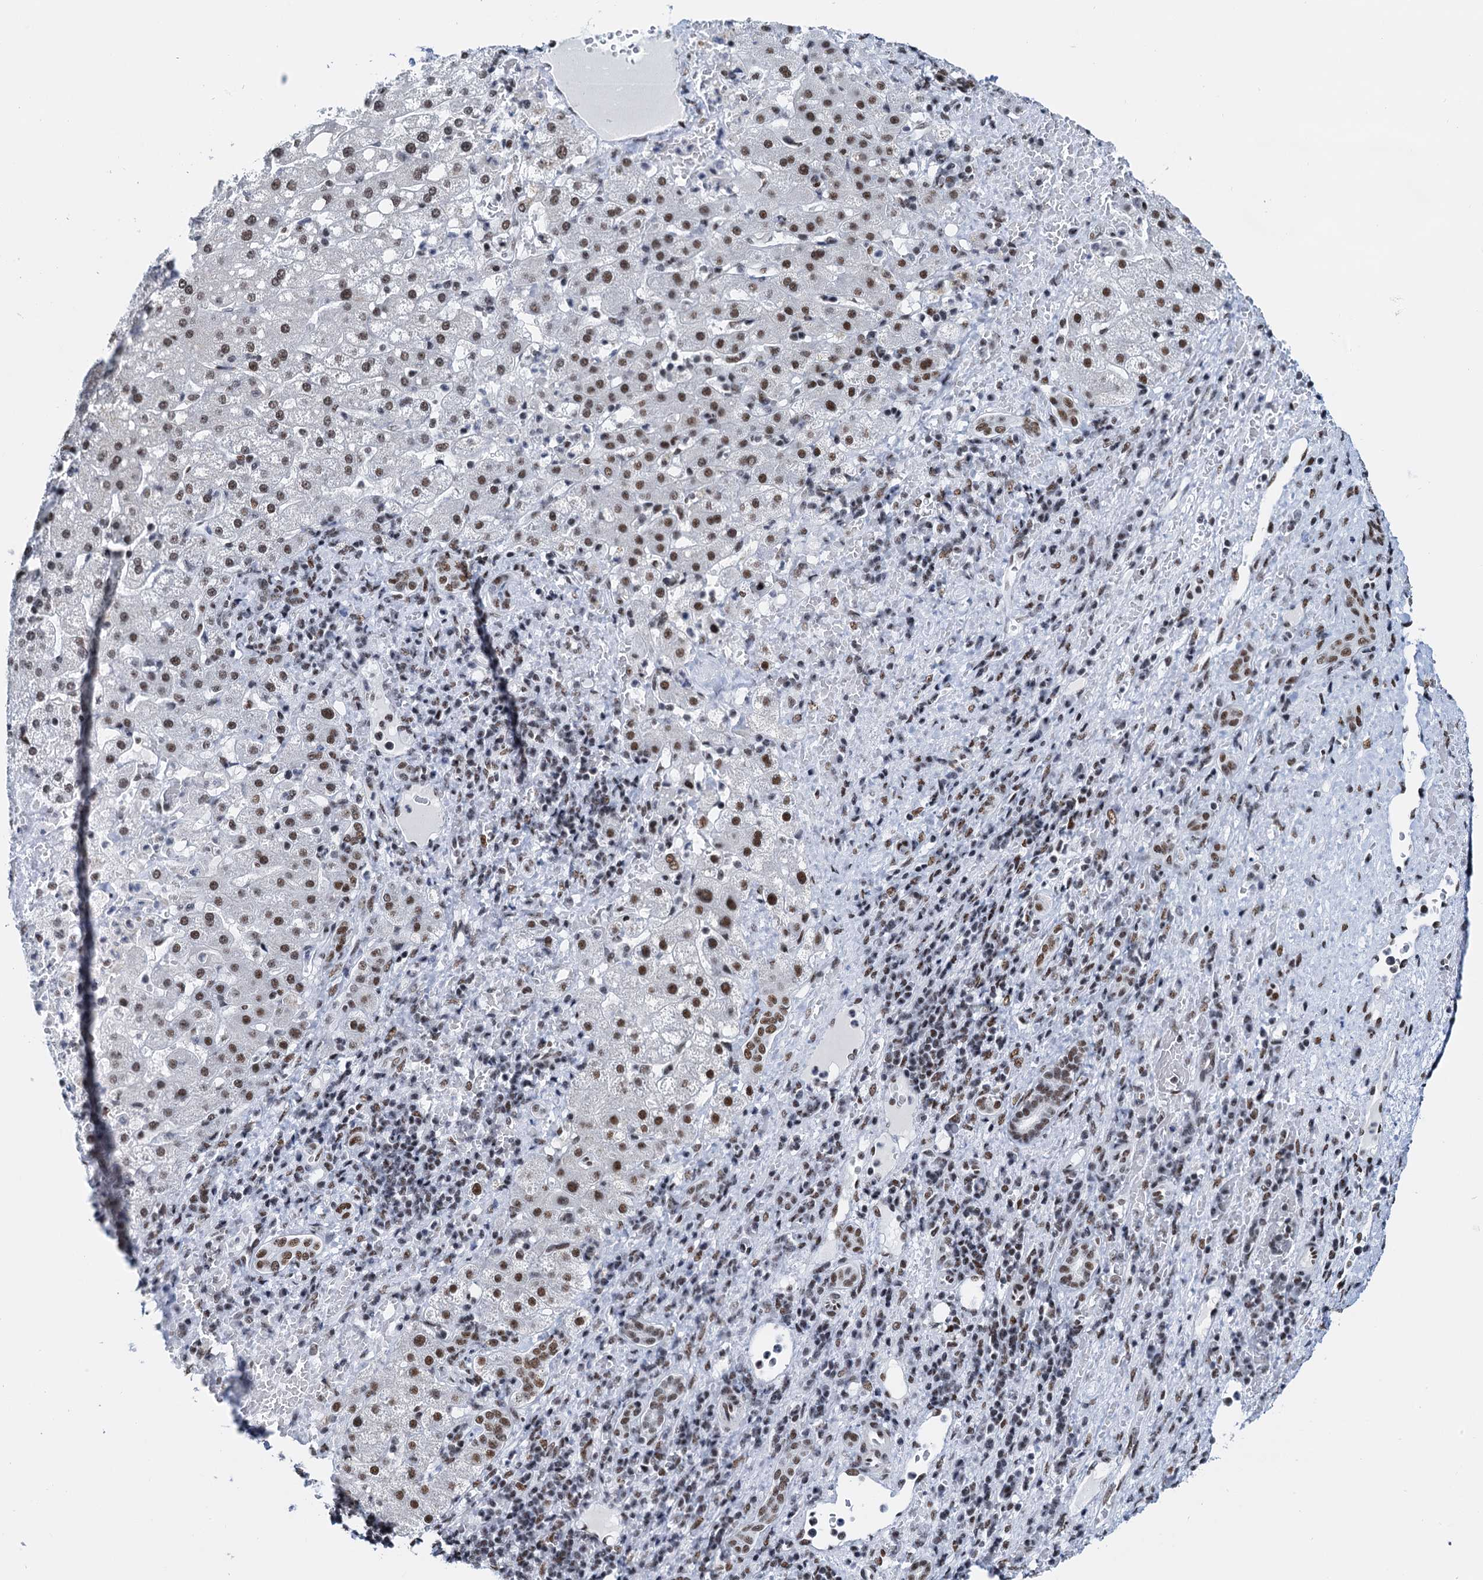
{"staining": {"intensity": "strong", "quantity": ">75%", "location": "nuclear"}, "tissue": "liver cancer", "cell_type": "Tumor cells", "image_type": "cancer", "snomed": [{"axis": "morphology", "description": "Normal tissue, NOS"}, {"axis": "morphology", "description": "Carcinoma, Hepatocellular, NOS"}, {"axis": "topography", "description": "Liver"}], "caption": "This is an image of IHC staining of liver cancer (hepatocellular carcinoma), which shows strong positivity in the nuclear of tumor cells.", "gene": "SLTM", "patient": {"sex": "male", "age": 57}}